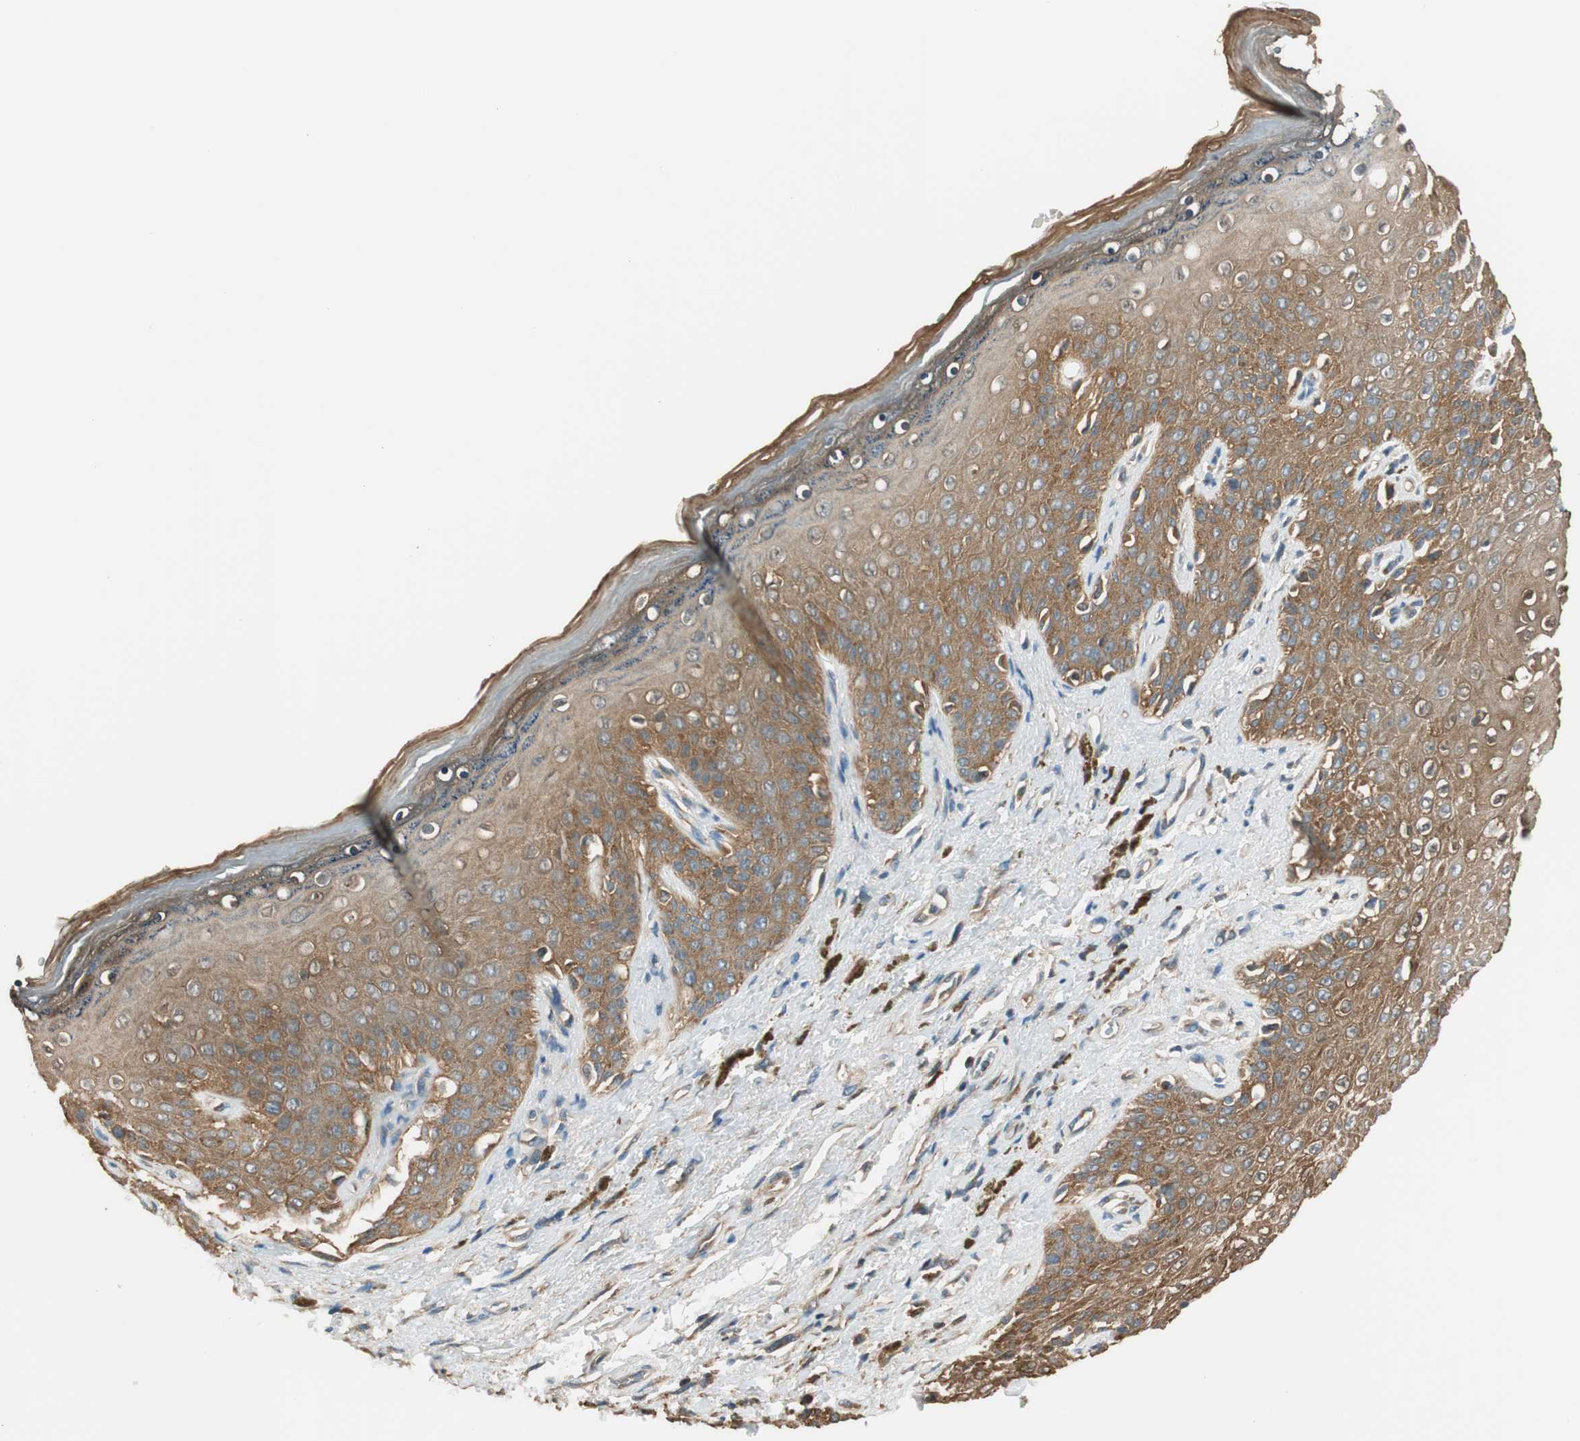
{"staining": {"intensity": "moderate", "quantity": ">75%", "location": "cytoplasmic/membranous"}, "tissue": "skin", "cell_type": "Epidermal cells", "image_type": "normal", "snomed": [{"axis": "morphology", "description": "Normal tissue, NOS"}, {"axis": "topography", "description": "Anal"}], "caption": "Skin stained with IHC reveals moderate cytoplasmic/membranous positivity in approximately >75% of epidermal cells. Using DAB (brown) and hematoxylin (blue) stains, captured at high magnification using brightfield microscopy.", "gene": "PI4K2B", "patient": {"sex": "female", "age": 46}}